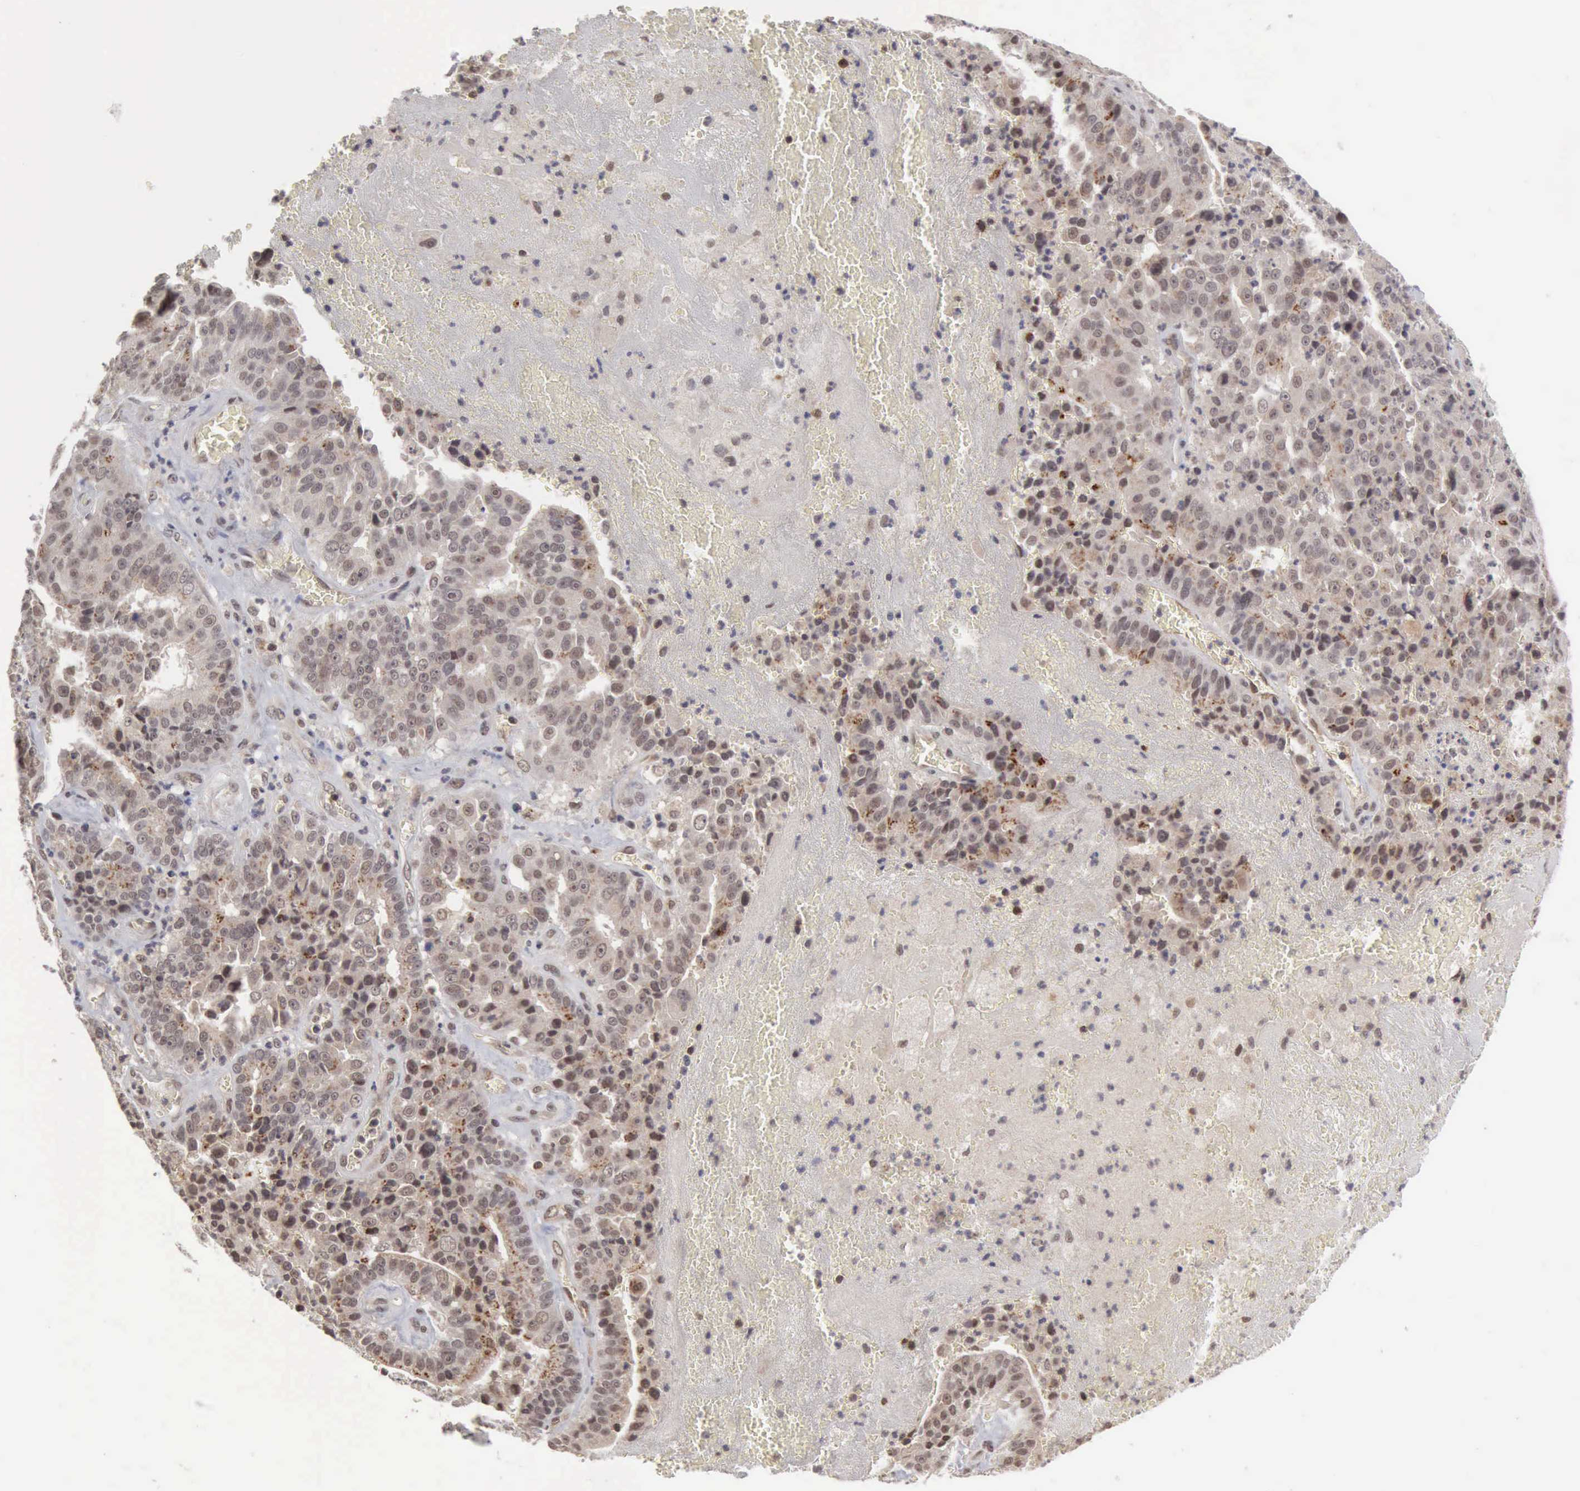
{"staining": {"intensity": "weak", "quantity": ">75%", "location": "cytoplasmic/membranous,nuclear"}, "tissue": "liver cancer", "cell_type": "Tumor cells", "image_type": "cancer", "snomed": [{"axis": "morphology", "description": "Cholangiocarcinoma"}, {"axis": "topography", "description": "Liver"}], "caption": "An immunohistochemistry (IHC) micrograph of neoplastic tissue is shown. Protein staining in brown labels weak cytoplasmic/membranous and nuclear positivity in liver cholangiocarcinoma within tumor cells. (Brightfield microscopy of DAB IHC at high magnification).", "gene": "CDKN2A", "patient": {"sex": "female", "age": 79}}